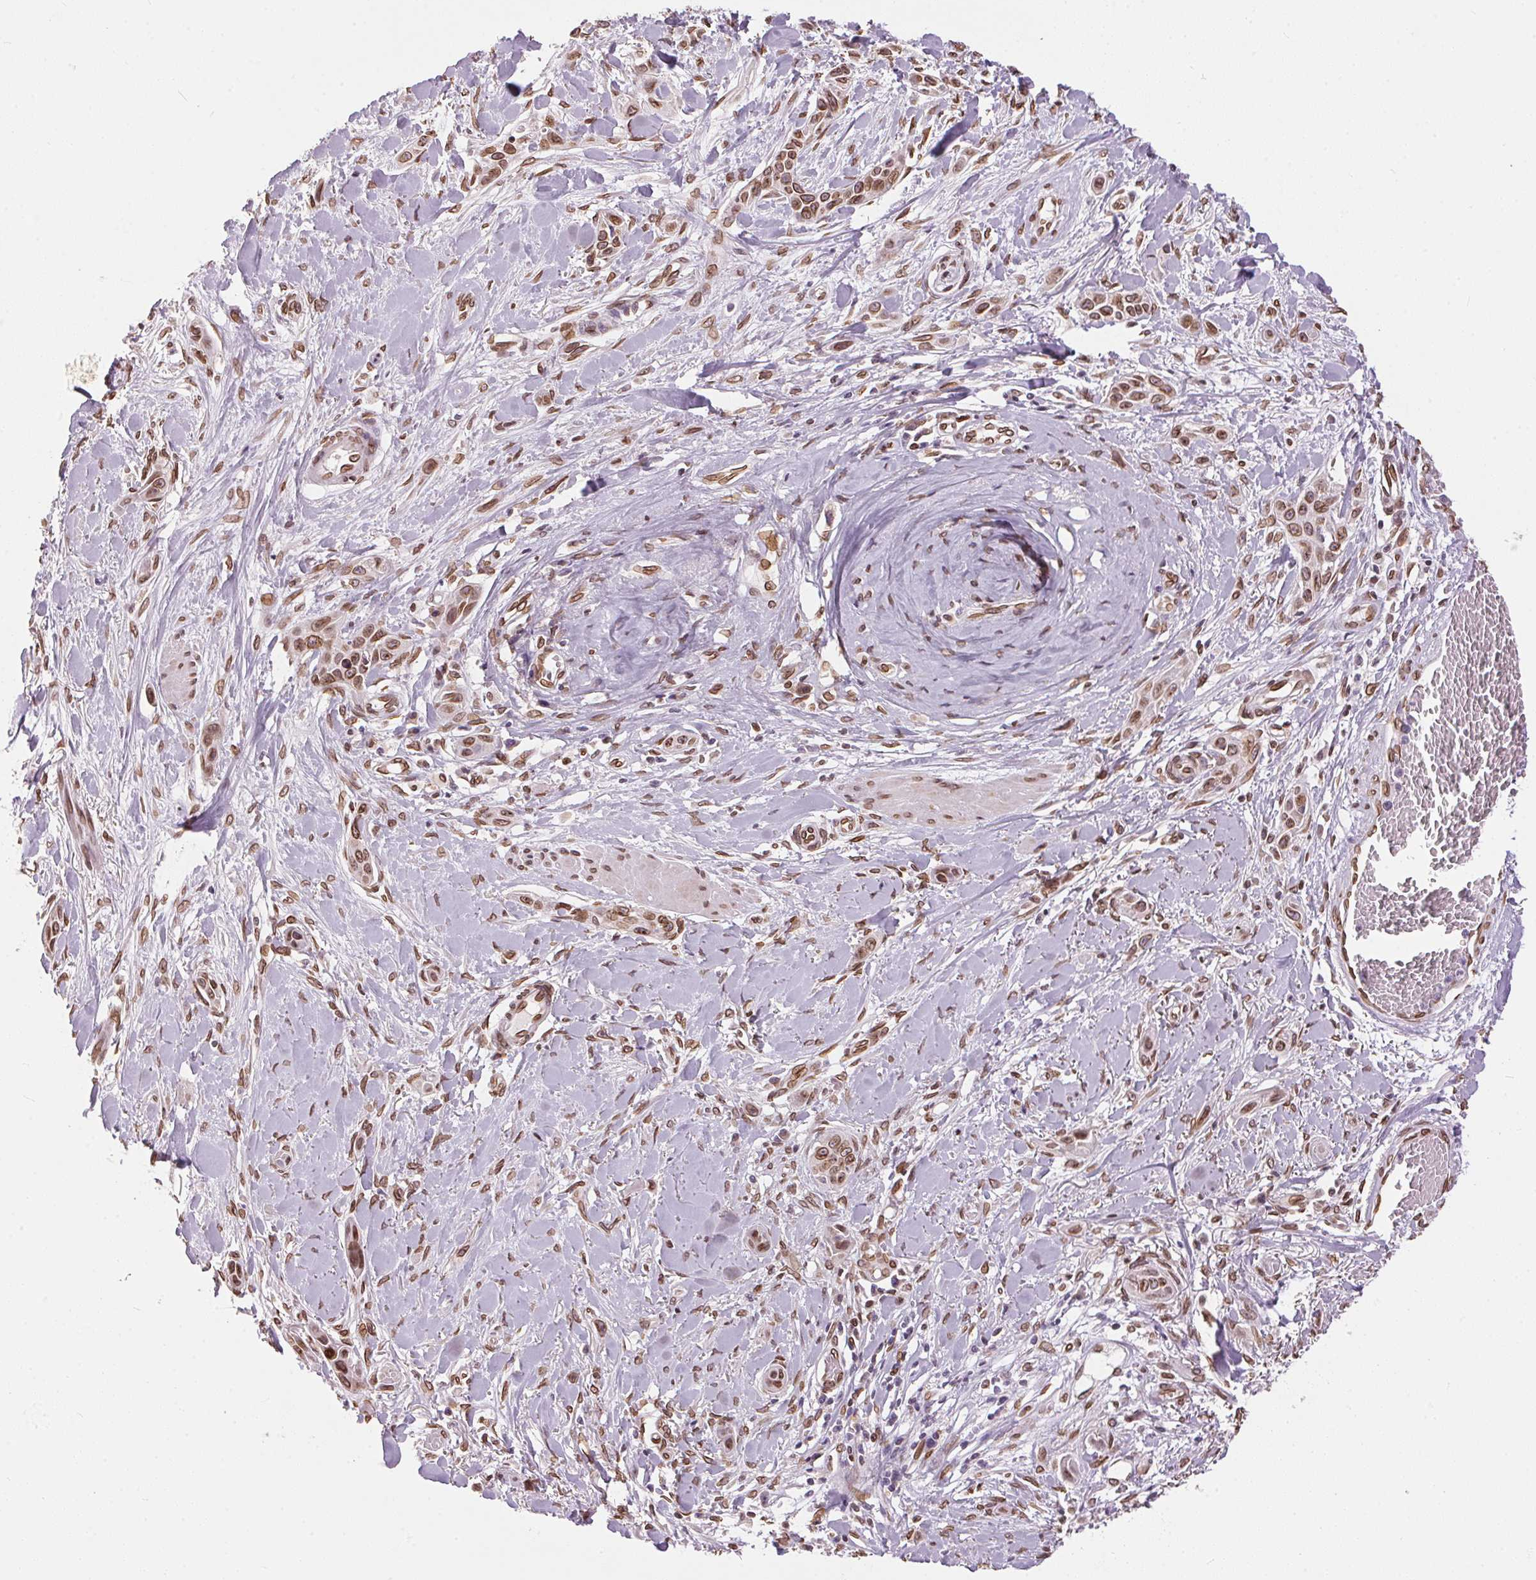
{"staining": {"intensity": "moderate", "quantity": ">75%", "location": "cytoplasmic/membranous,nuclear"}, "tissue": "skin cancer", "cell_type": "Tumor cells", "image_type": "cancer", "snomed": [{"axis": "morphology", "description": "Squamous cell carcinoma, NOS"}, {"axis": "topography", "description": "Skin"}], "caption": "This is a photomicrograph of IHC staining of skin cancer (squamous cell carcinoma), which shows moderate positivity in the cytoplasmic/membranous and nuclear of tumor cells.", "gene": "TMEM175", "patient": {"sex": "female", "age": 69}}